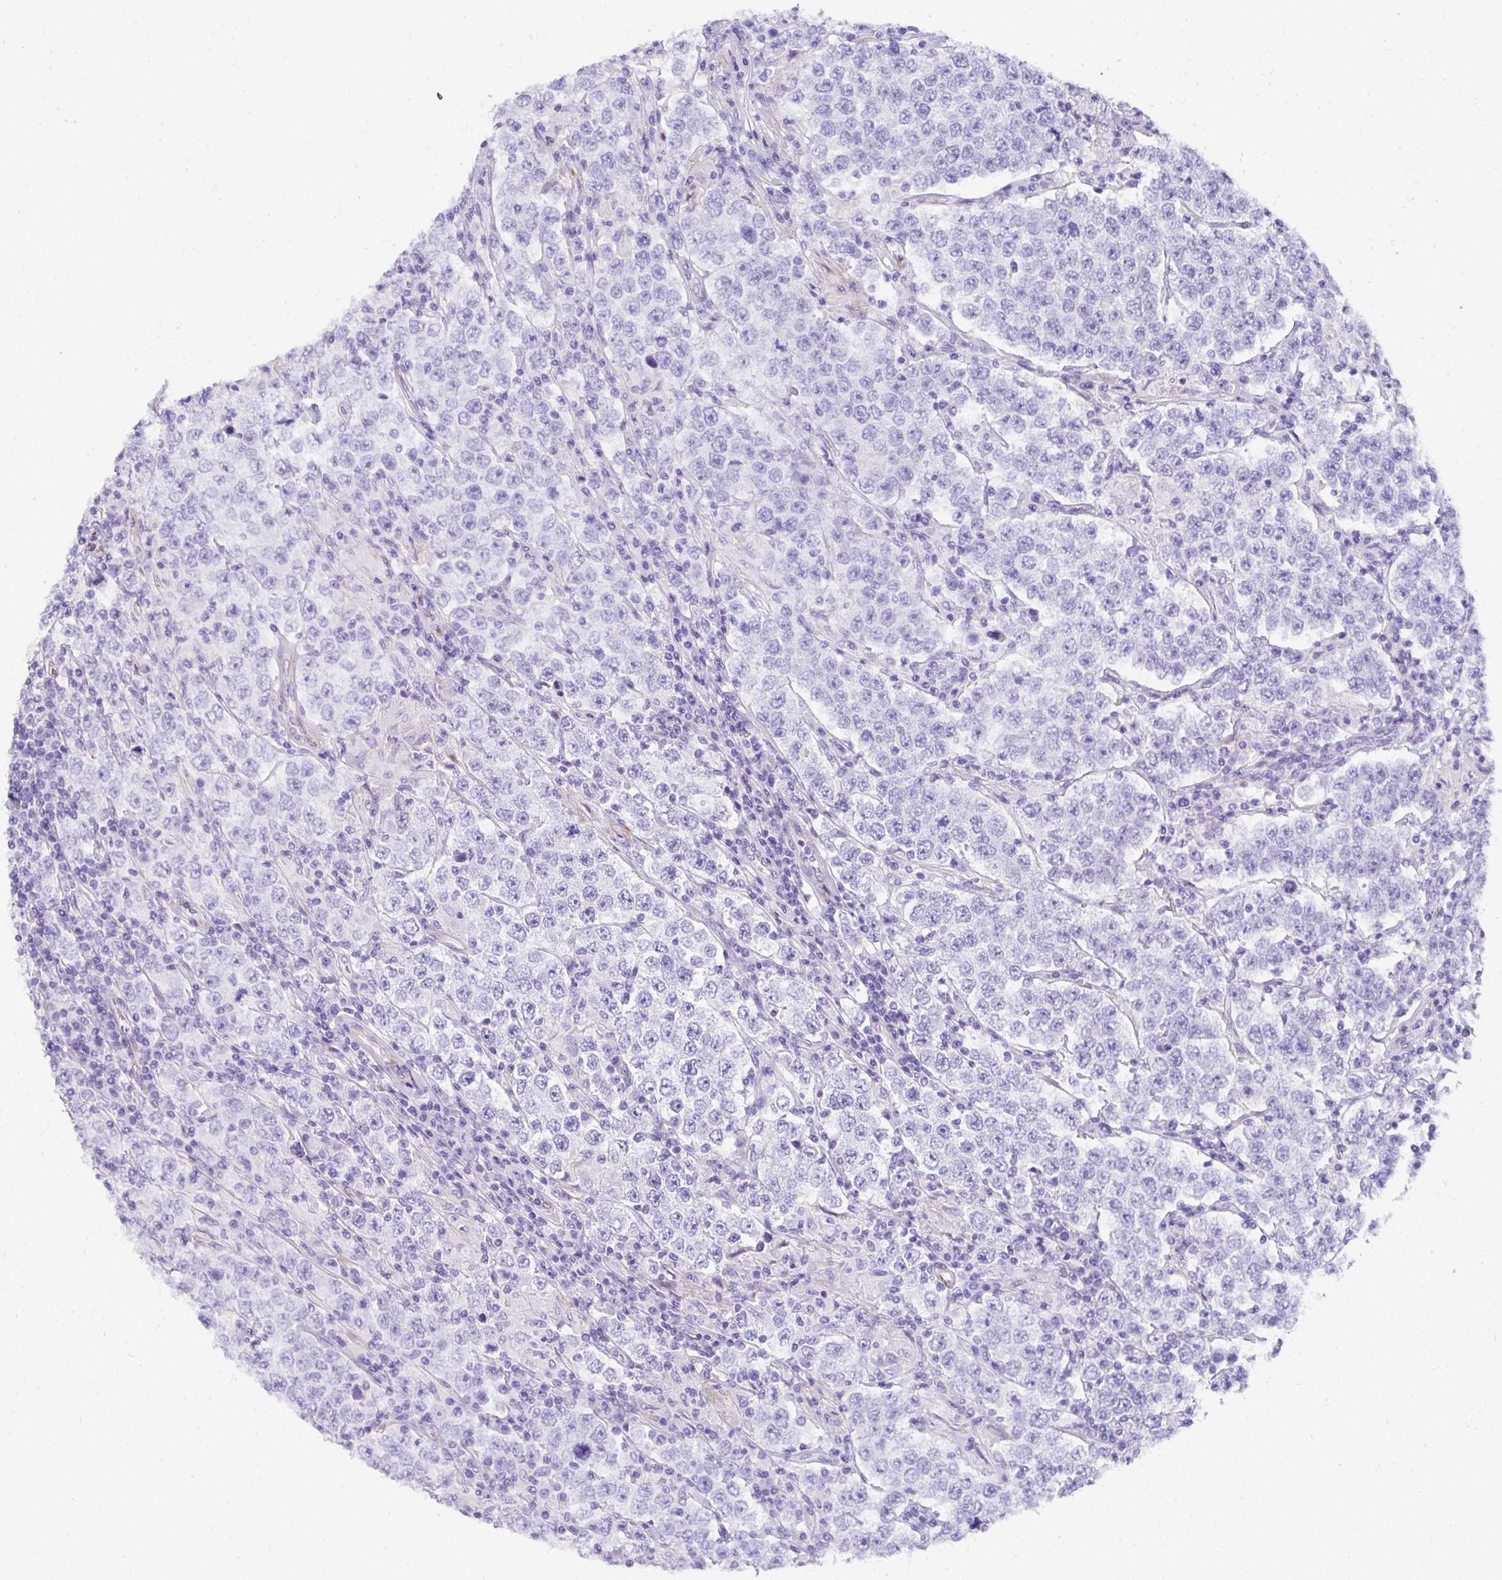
{"staining": {"intensity": "negative", "quantity": "none", "location": "none"}, "tissue": "testis cancer", "cell_type": "Tumor cells", "image_type": "cancer", "snomed": [{"axis": "morphology", "description": "Normal tissue, NOS"}, {"axis": "morphology", "description": "Urothelial carcinoma, High grade"}, {"axis": "morphology", "description": "Seminoma, NOS"}, {"axis": "morphology", "description": "Carcinoma, Embryonal, NOS"}, {"axis": "topography", "description": "Urinary bladder"}, {"axis": "topography", "description": "Testis"}], "caption": "This is an immunohistochemistry (IHC) histopathology image of human testis cancer (embryonal carcinoma). There is no staining in tumor cells.", "gene": "DEPDC5", "patient": {"sex": "male", "age": 41}}